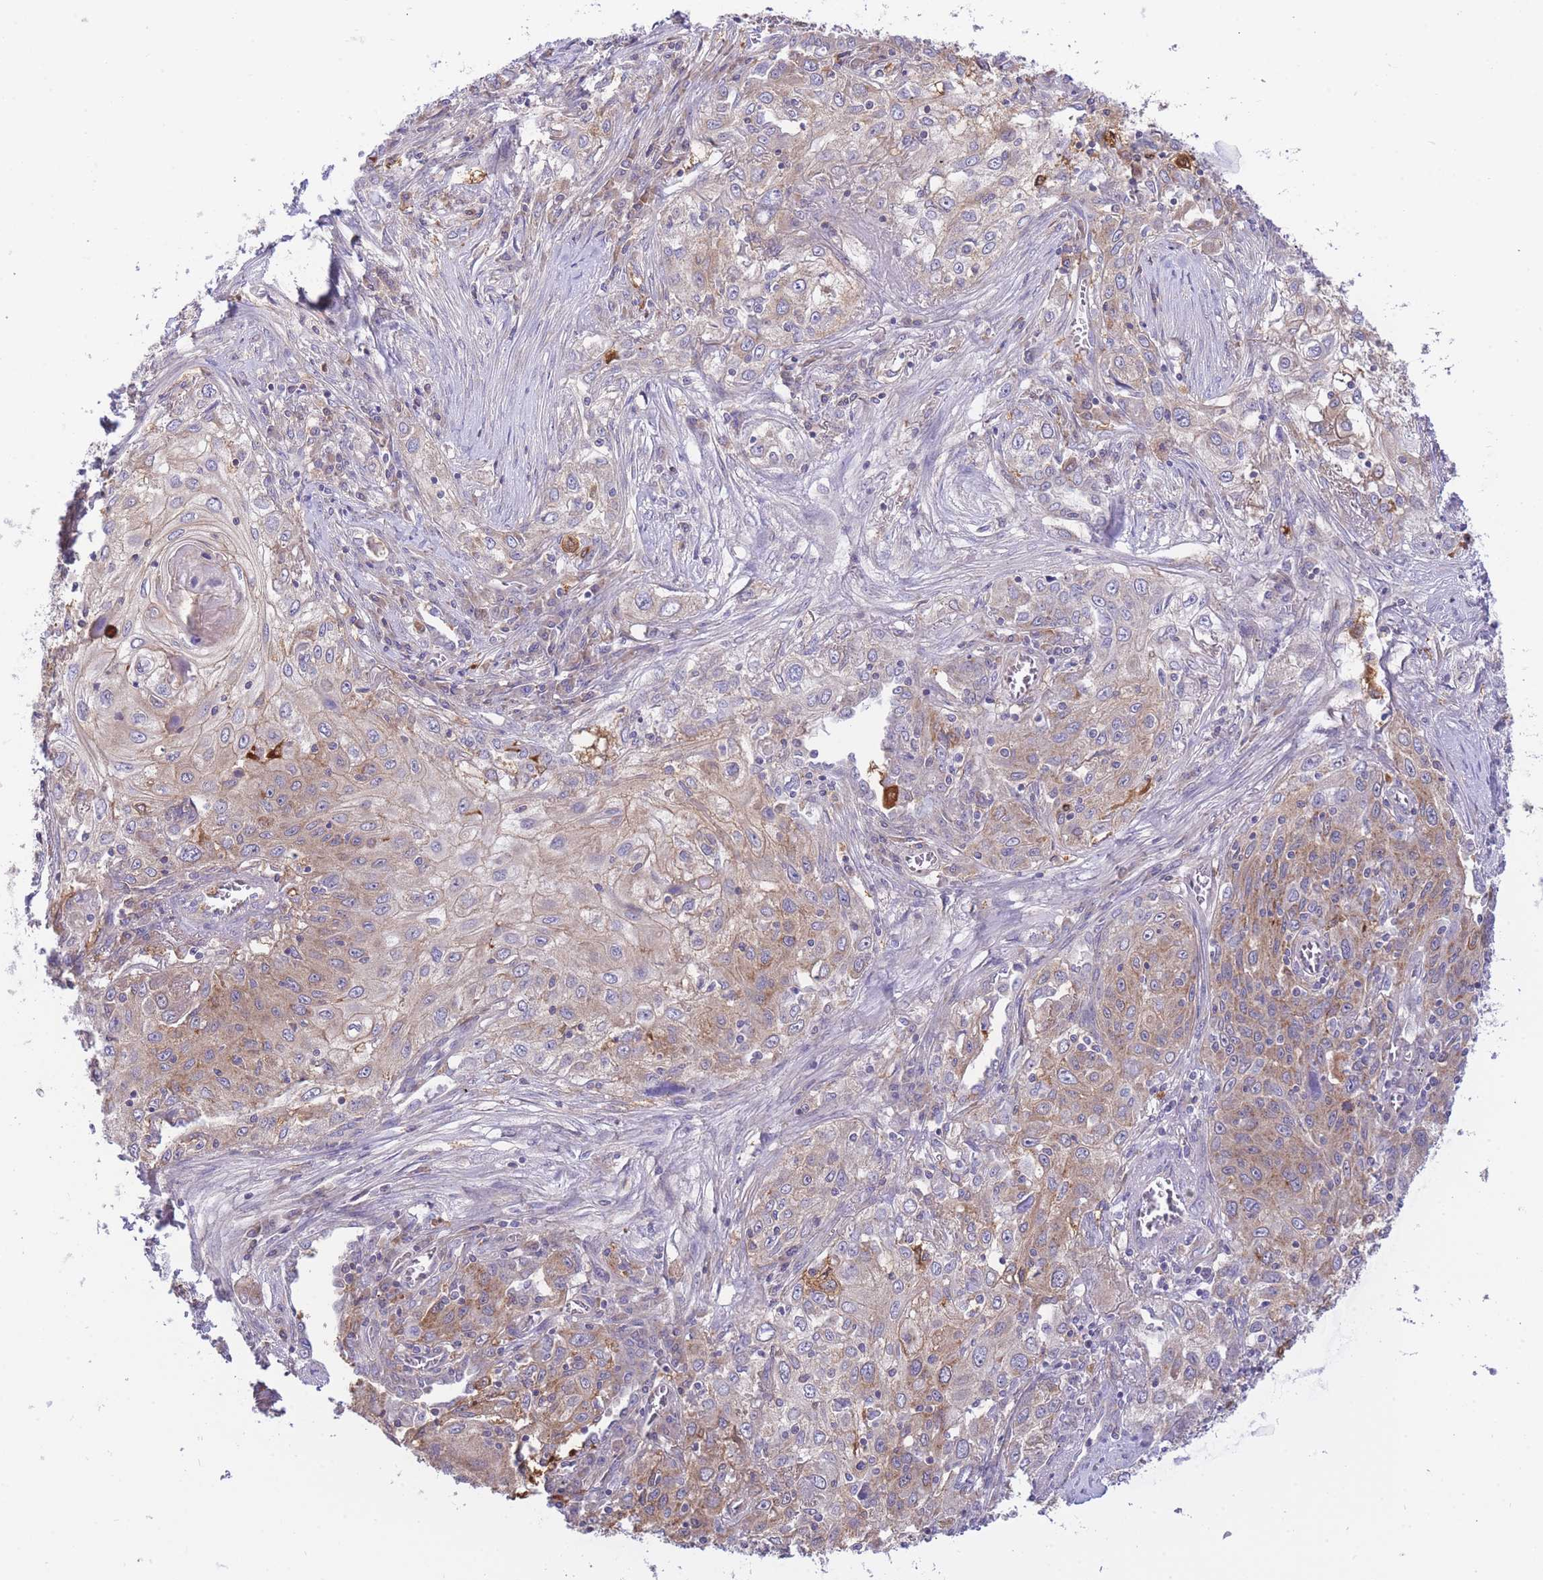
{"staining": {"intensity": "weak", "quantity": "25%-75%", "location": "cytoplasmic/membranous"}, "tissue": "lung cancer", "cell_type": "Tumor cells", "image_type": "cancer", "snomed": [{"axis": "morphology", "description": "Squamous cell carcinoma, NOS"}, {"axis": "topography", "description": "Lung"}], "caption": "Brown immunohistochemical staining in human squamous cell carcinoma (lung) demonstrates weak cytoplasmic/membranous expression in approximately 25%-75% of tumor cells. The staining was performed using DAB (3,3'-diaminobenzidine) to visualize the protein expression in brown, while the nuclei were stained in blue with hematoxylin (Magnification: 20x).", "gene": "NAMPT", "patient": {"sex": "female", "age": 69}}